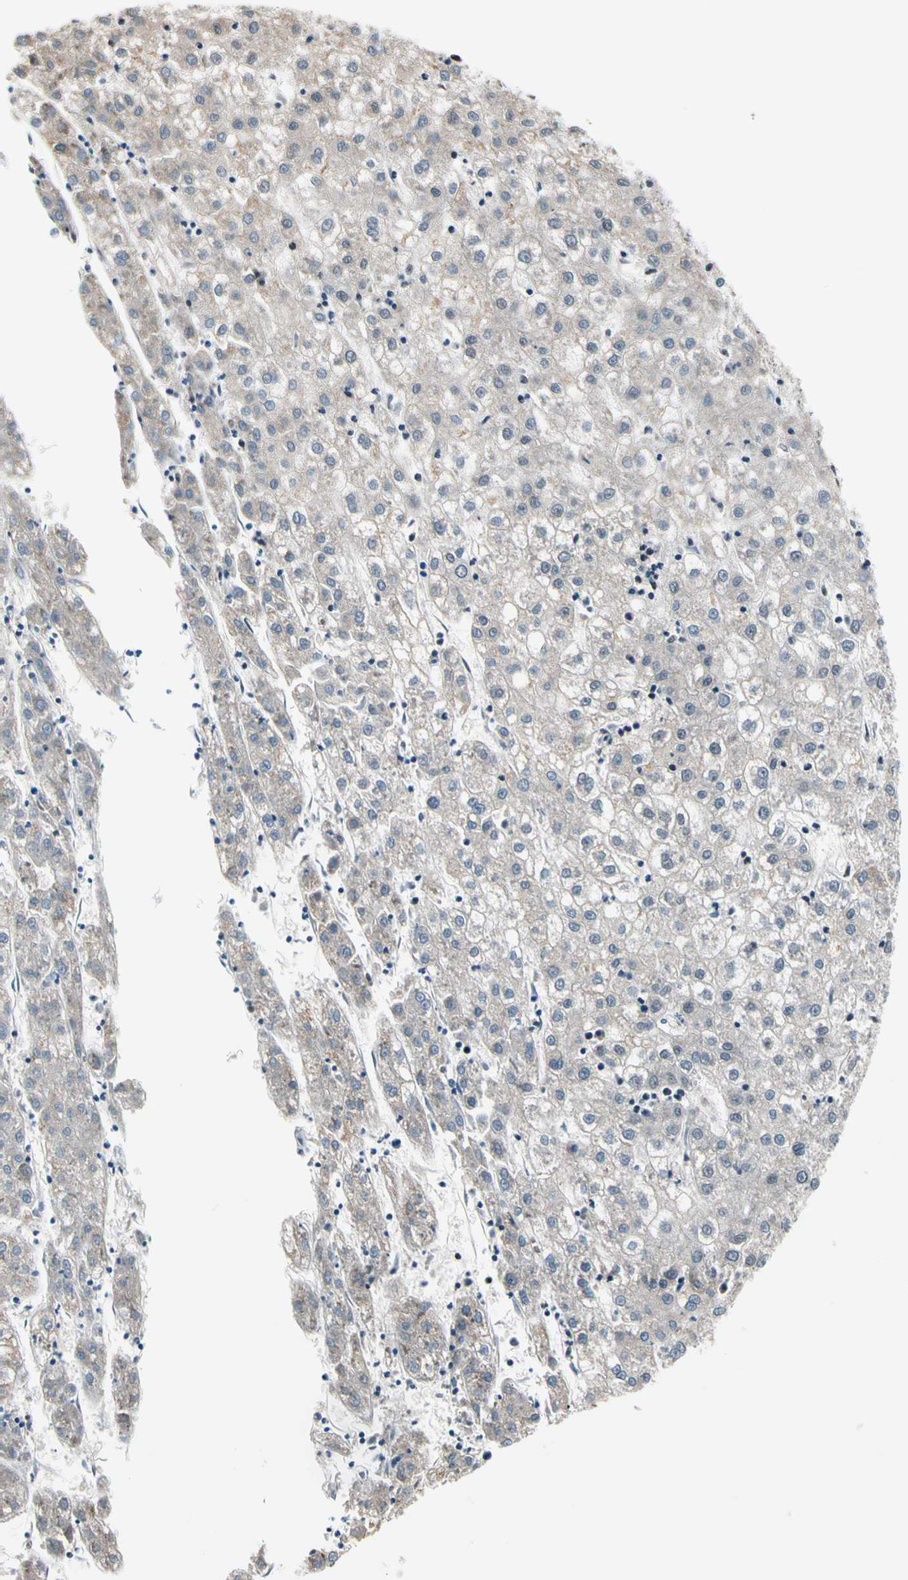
{"staining": {"intensity": "weak", "quantity": ">75%", "location": "cytoplasmic/membranous"}, "tissue": "liver cancer", "cell_type": "Tumor cells", "image_type": "cancer", "snomed": [{"axis": "morphology", "description": "Carcinoma, Hepatocellular, NOS"}, {"axis": "topography", "description": "Liver"}], "caption": "IHC histopathology image of liver cancer stained for a protein (brown), which displays low levels of weak cytoplasmic/membranous expression in about >75% of tumor cells.", "gene": "RECQL", "patient": {"sex": "male", "age": 72}}